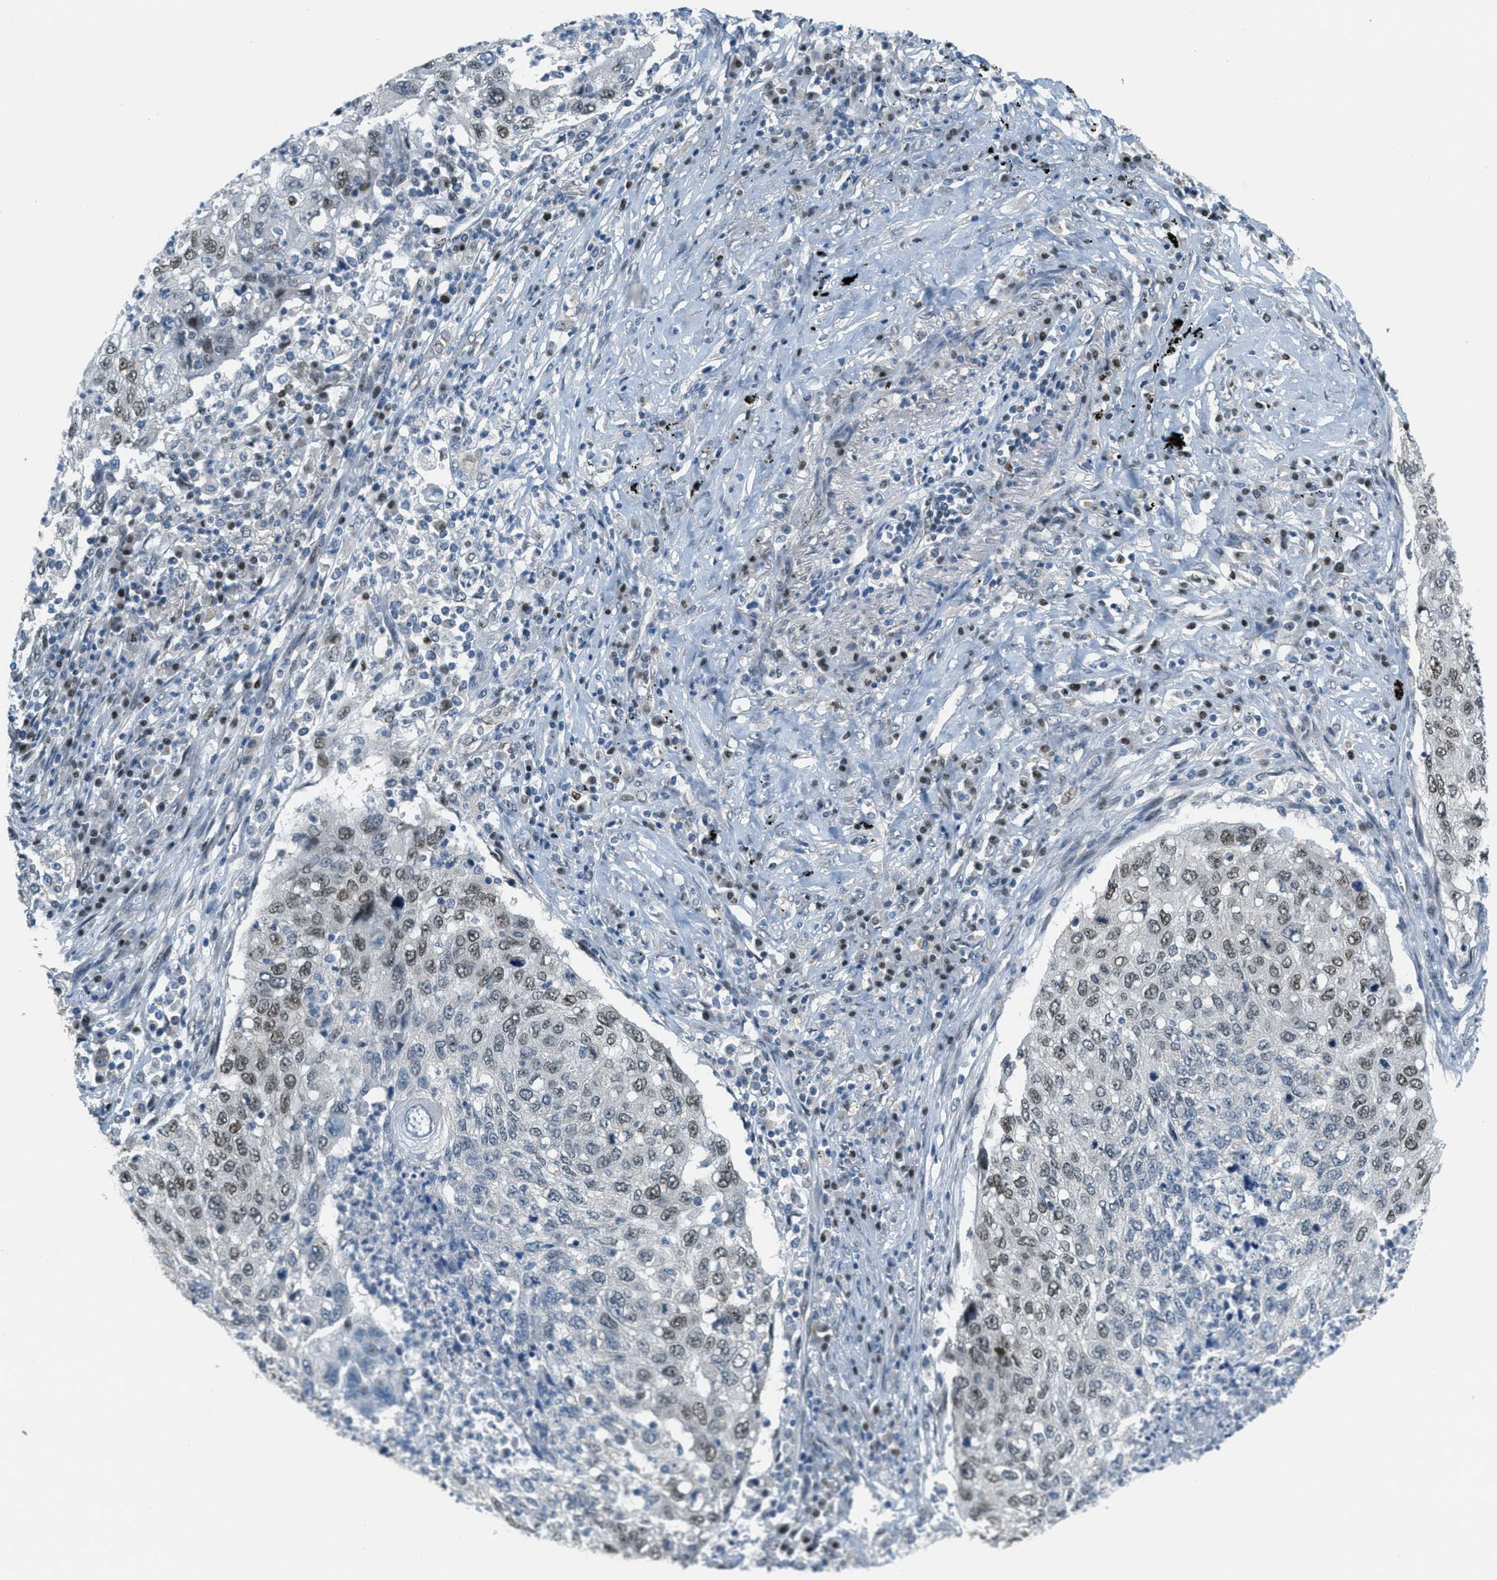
{"staining": {"intensity": "weak", "quantity": "25%-75%", "location": "nuclear"}, "tissue": "lung cancer", "cell_type": "Tumor cells", "image_type": "cancer", "snomed": [{"axis": "morphology", "description": "Squamous cell carcinoma, NOS"}, {"axis": "topography", "description": "Lung"}], "caption": "Immunohistochemistry (IHC) image of neoplastic tissue: lung squamous cell carcinoma stained using IHC shows low levels of weak protein expression localized specifically in the nuclear of tumor cells, appearing as a nuclear brown color.", "gene": "TCF3", "patient": {"sex": "female", "age": 63}}